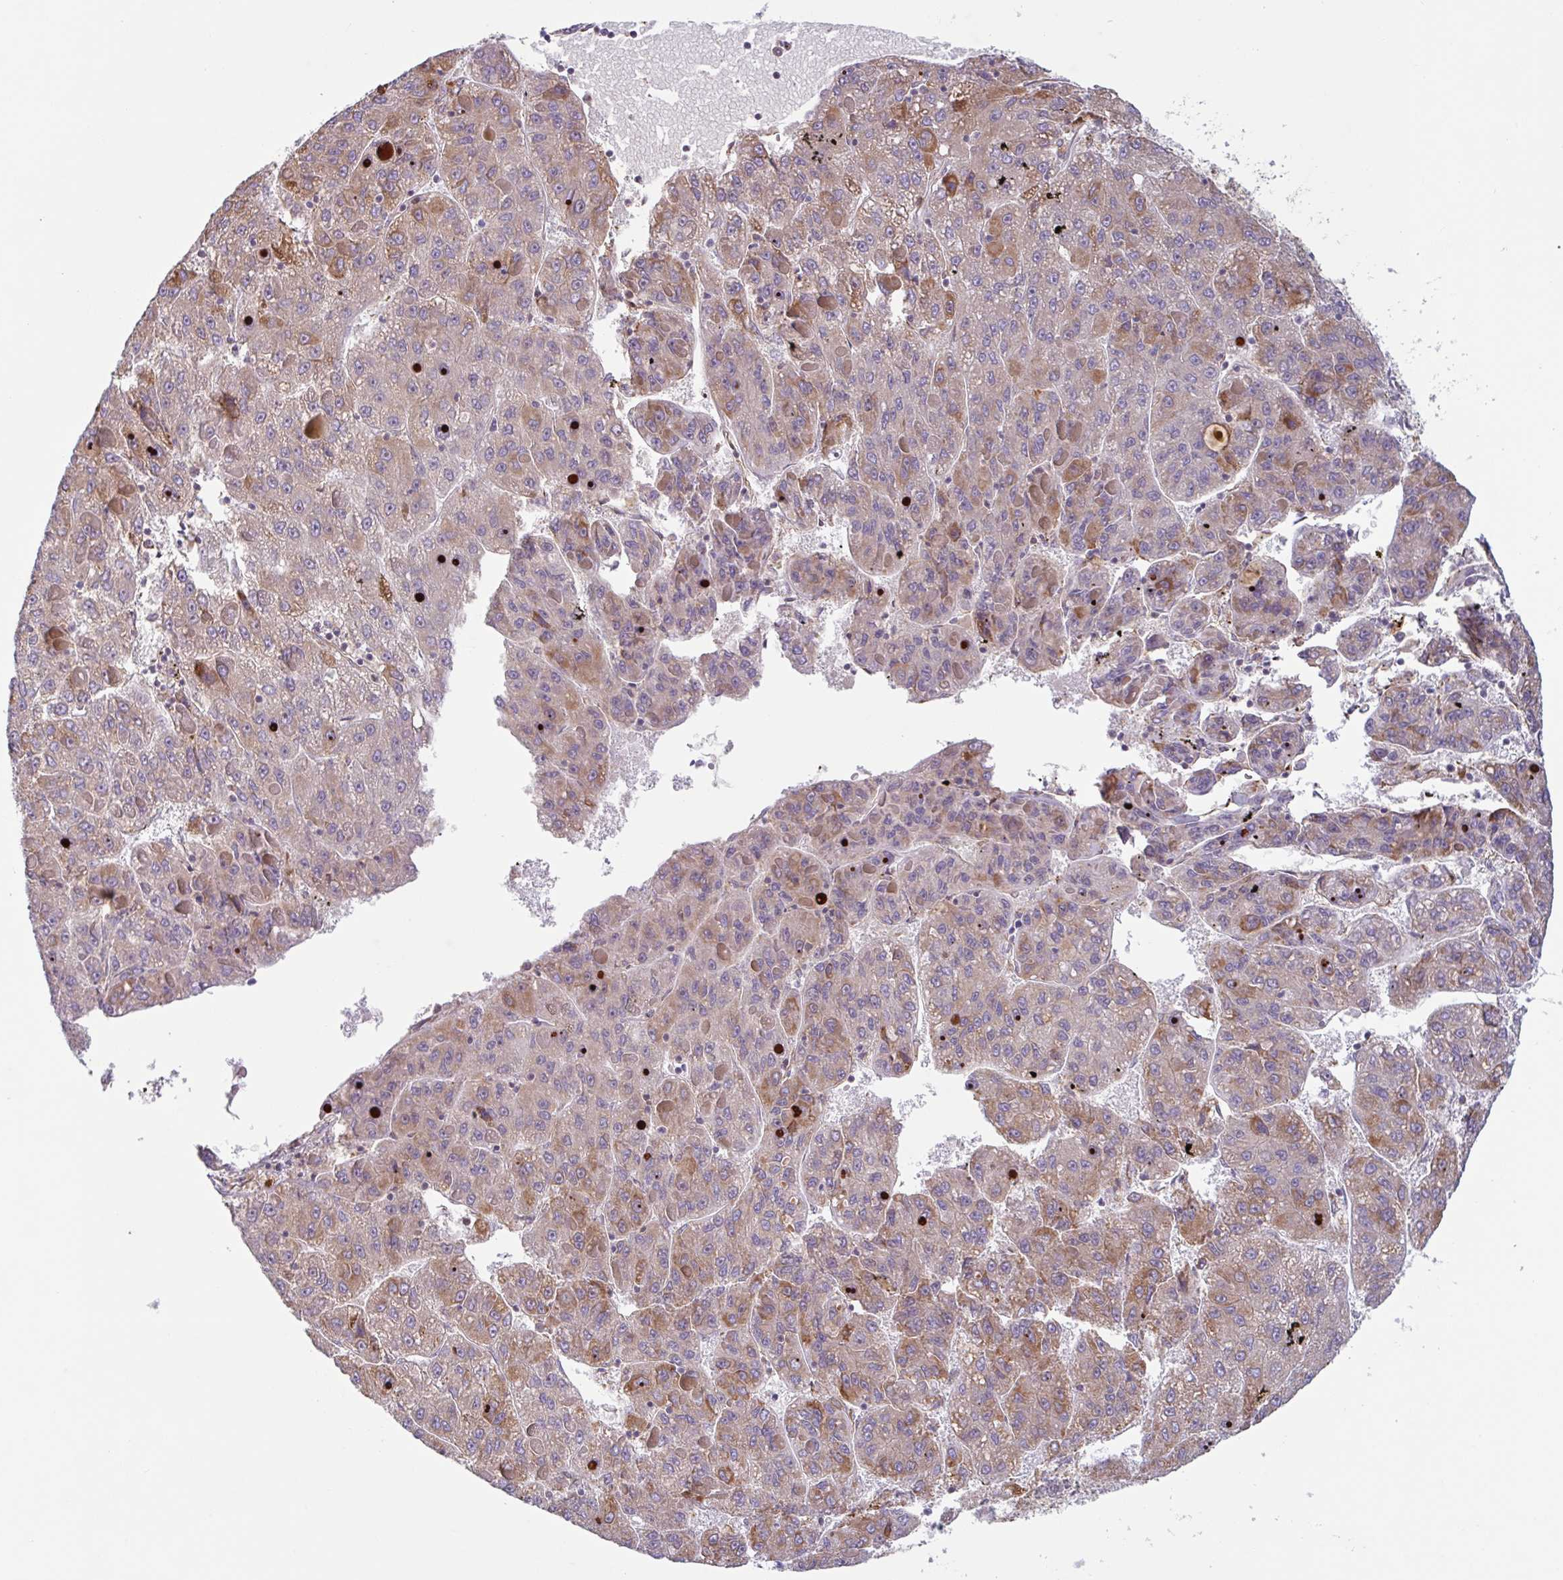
{"staining": {"intensity": "moderate", "quantity": "25%-75%", "location": "cytoplasmic/membranous"}, "tissue": "liver cancer", "cell_type": "Tumor cells", "image_type": "cancer", "snomed": [{"axis": "morphology", "description": "Carcinoma, Hepatocellular, NOS"}, {"axis": "topography", "description": "Liver"}], "caption": "A photomicrograph of human hepatocellular carcinoma (liver) stained for a protein reveals moderate cytoplasmic/membranous brown staining in tumor cells.", "gene": "RIT1", "patient": {"sex": "female", "age": 82}}